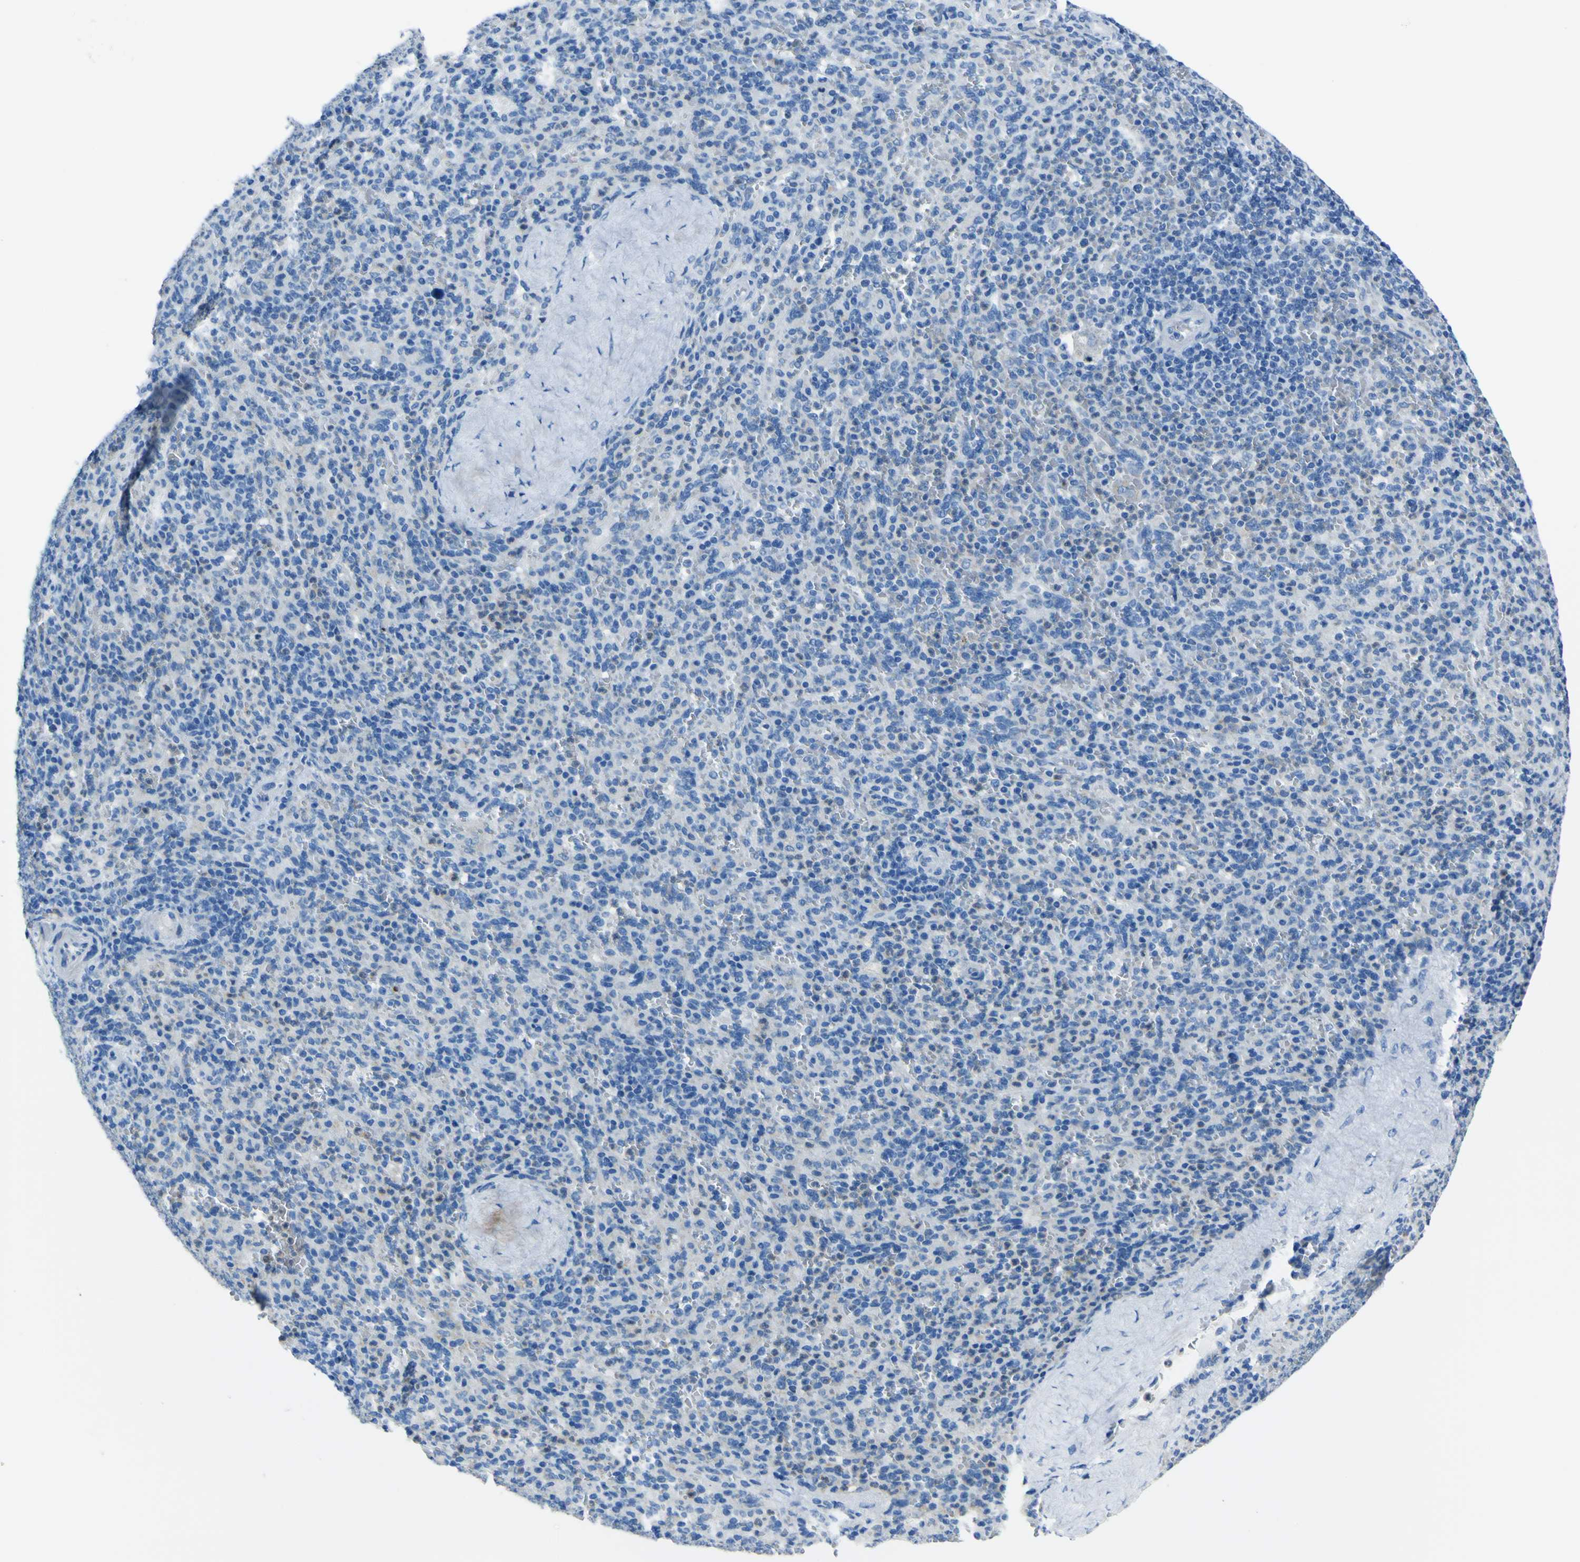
{"staining": {"intensity": "negative", "quantity": "none", "location": "none"}, "tissue": "spleen", "cell_type": "Cells in red pulp", "image_type": "normal", "snomed": [{"axis": "morphology", "description": "Normal tissue, NOS"}, {"axis": "topography", "description": "Spleen"}], "caption": "An immunohistochemistry image of normal spleen is shown. There is no staining in cells in red pulp of spleen. Nuclei are stained in blue.", "gene": "ACSL1", "patient": {"sex": "male", "age": 36}}